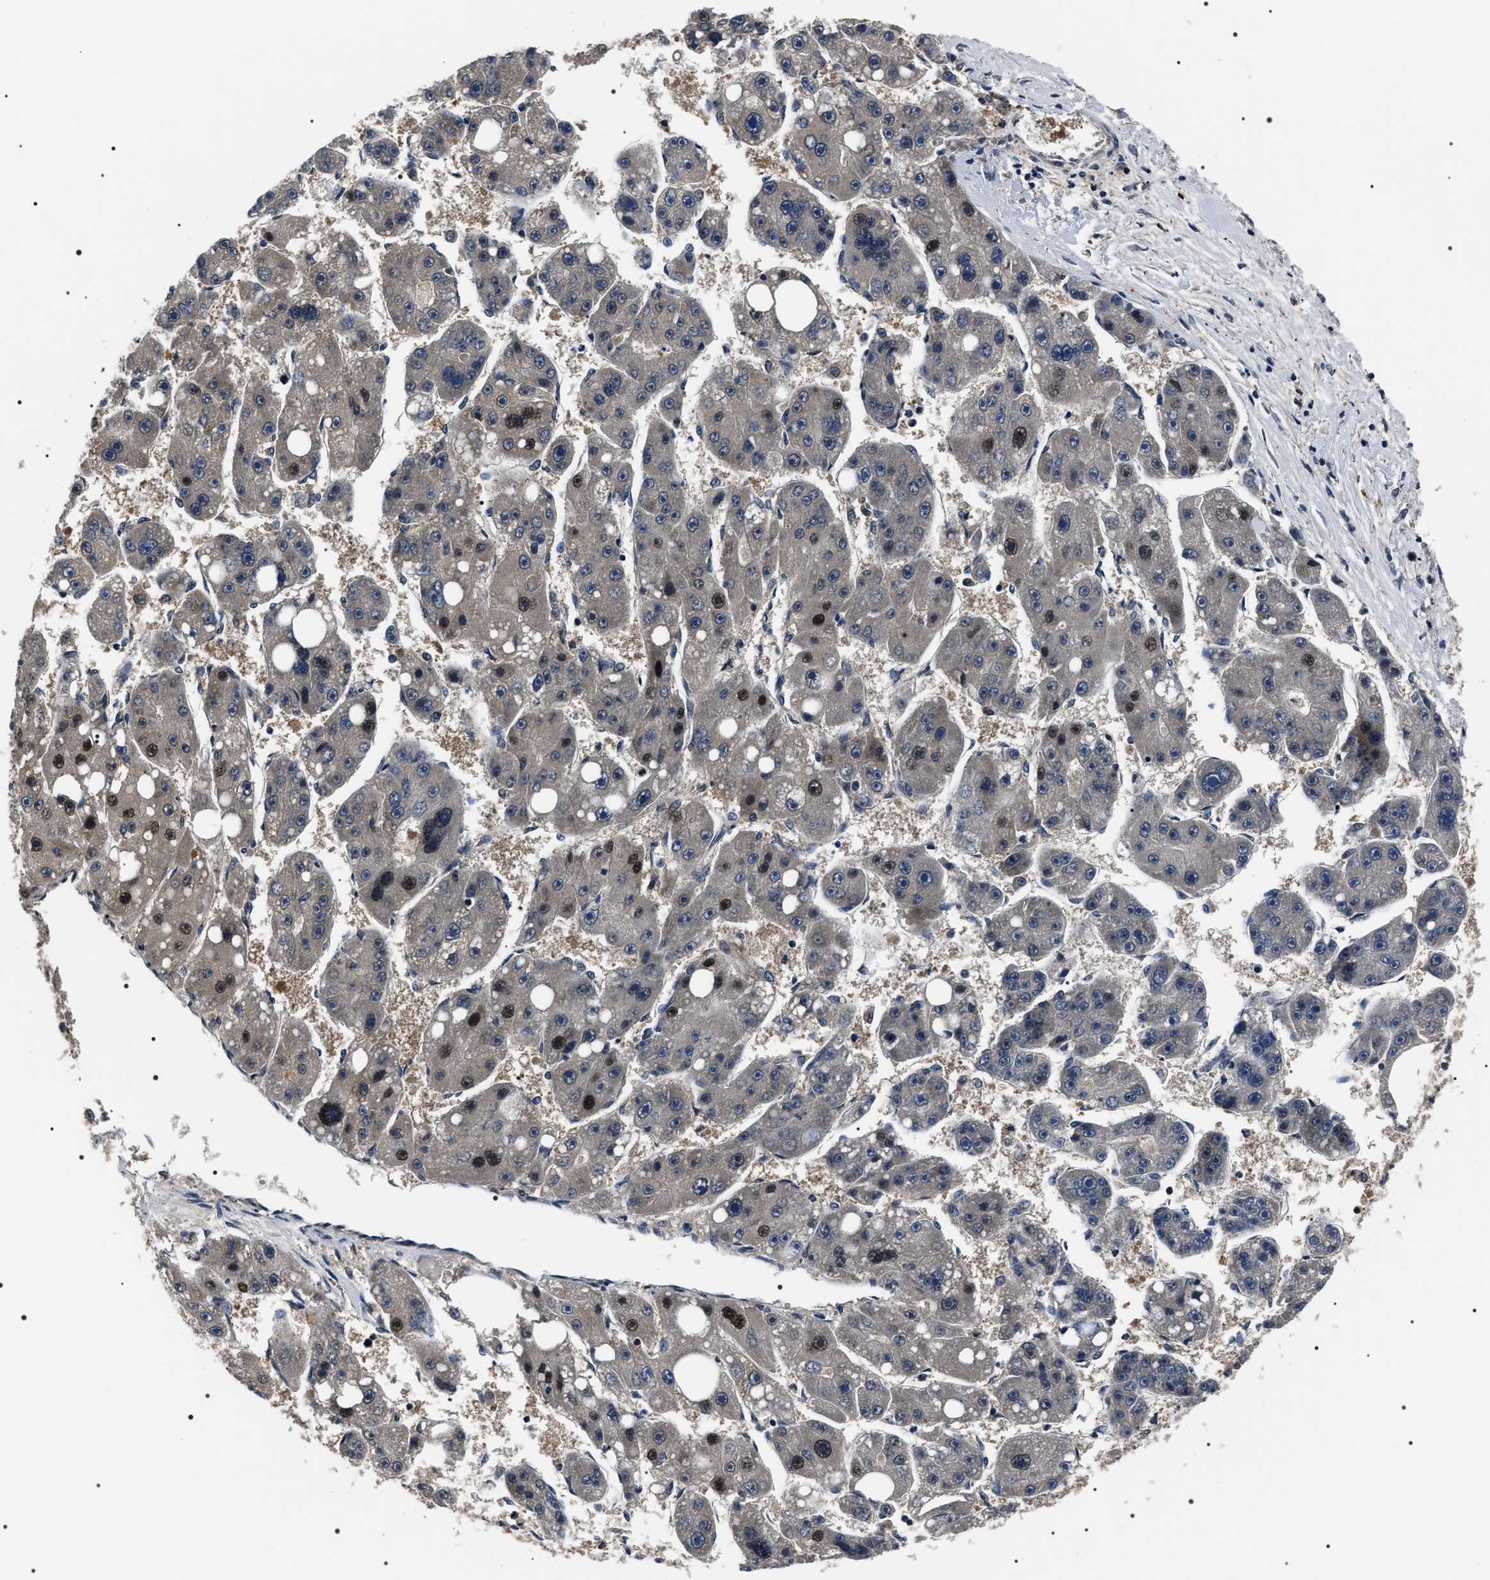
{"staining": {"intensity": "moderate", "quantity": "<25%", "location": "nuclear"}, "tissue": "liver cancer", "cell_type": "Tumor cells", "image_type": "cancer", "snomed": [{"axis": "morphology", "description": "Carcinoma, Hepatocellular, NOS"}, {"axis": "topography", "description": "Liver"}], "caption": "An image showing moderate nuclear expression in approximately <25% of tumor cells in liver cancer, as visualized by brown immunohistochemical staining.", "gene": "SIPA1", "patient": {"sex": "female", "age": 61}}